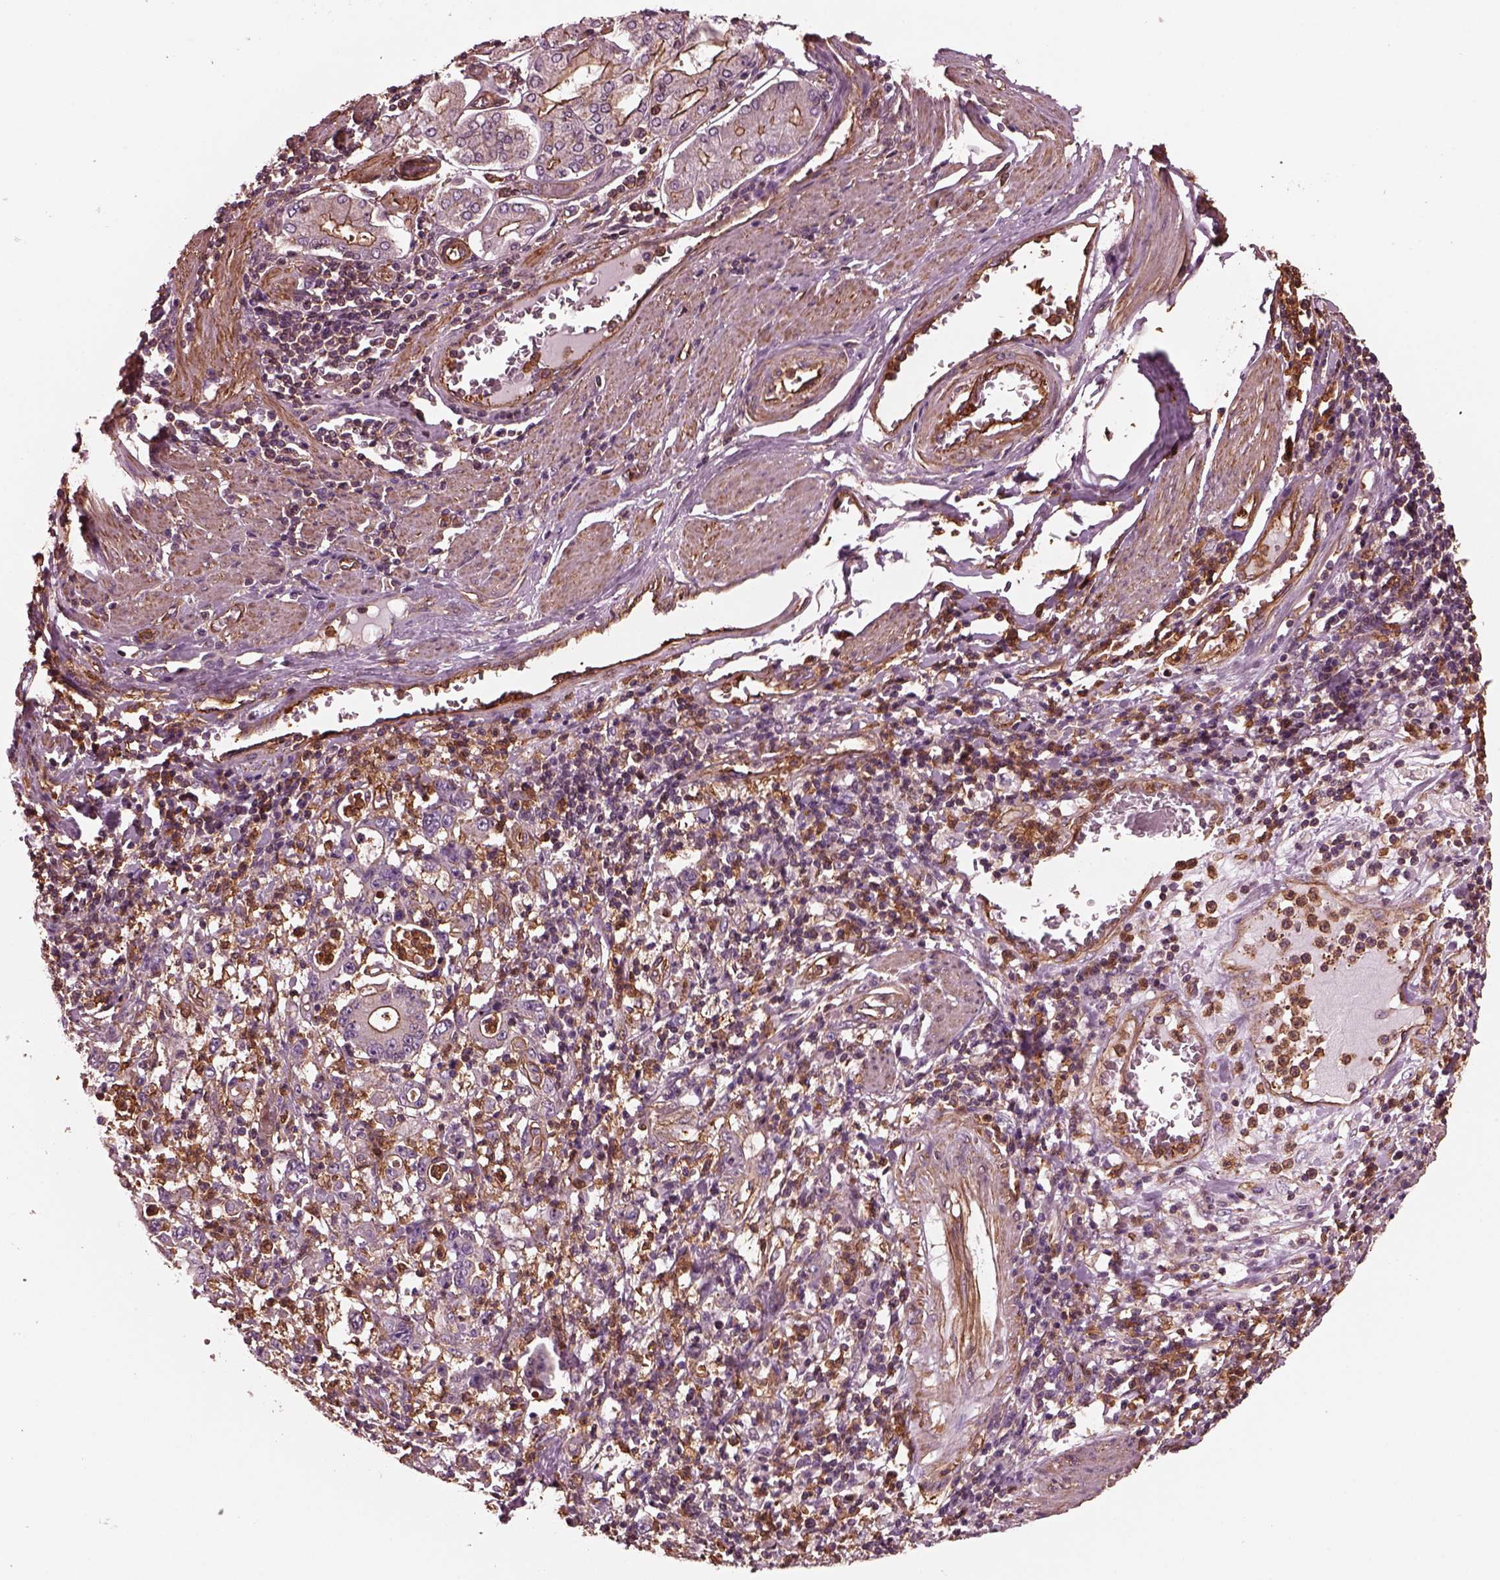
{"staining": {"intensity": "moderate", "quantity": "25%-75%", "location": "cytoplasmic/membranous"}, "tissue": "stomach cancer", "cell_type": "Tumor cells", "image_type": "cancer", "snomed": [{"axis": "morphology", "description": "Adenocarcinoma, NOS"}, {"axis": "topography", "description": "Stomach, upper"}], "caption": "The image reveals a brown stain indicating the presence of a protein in the cytoplasmic/membranous of tumor cells in stomach adenocarcinoma.", "gene": "MYL6", "patient": {"sex": "male", "age": 68}}